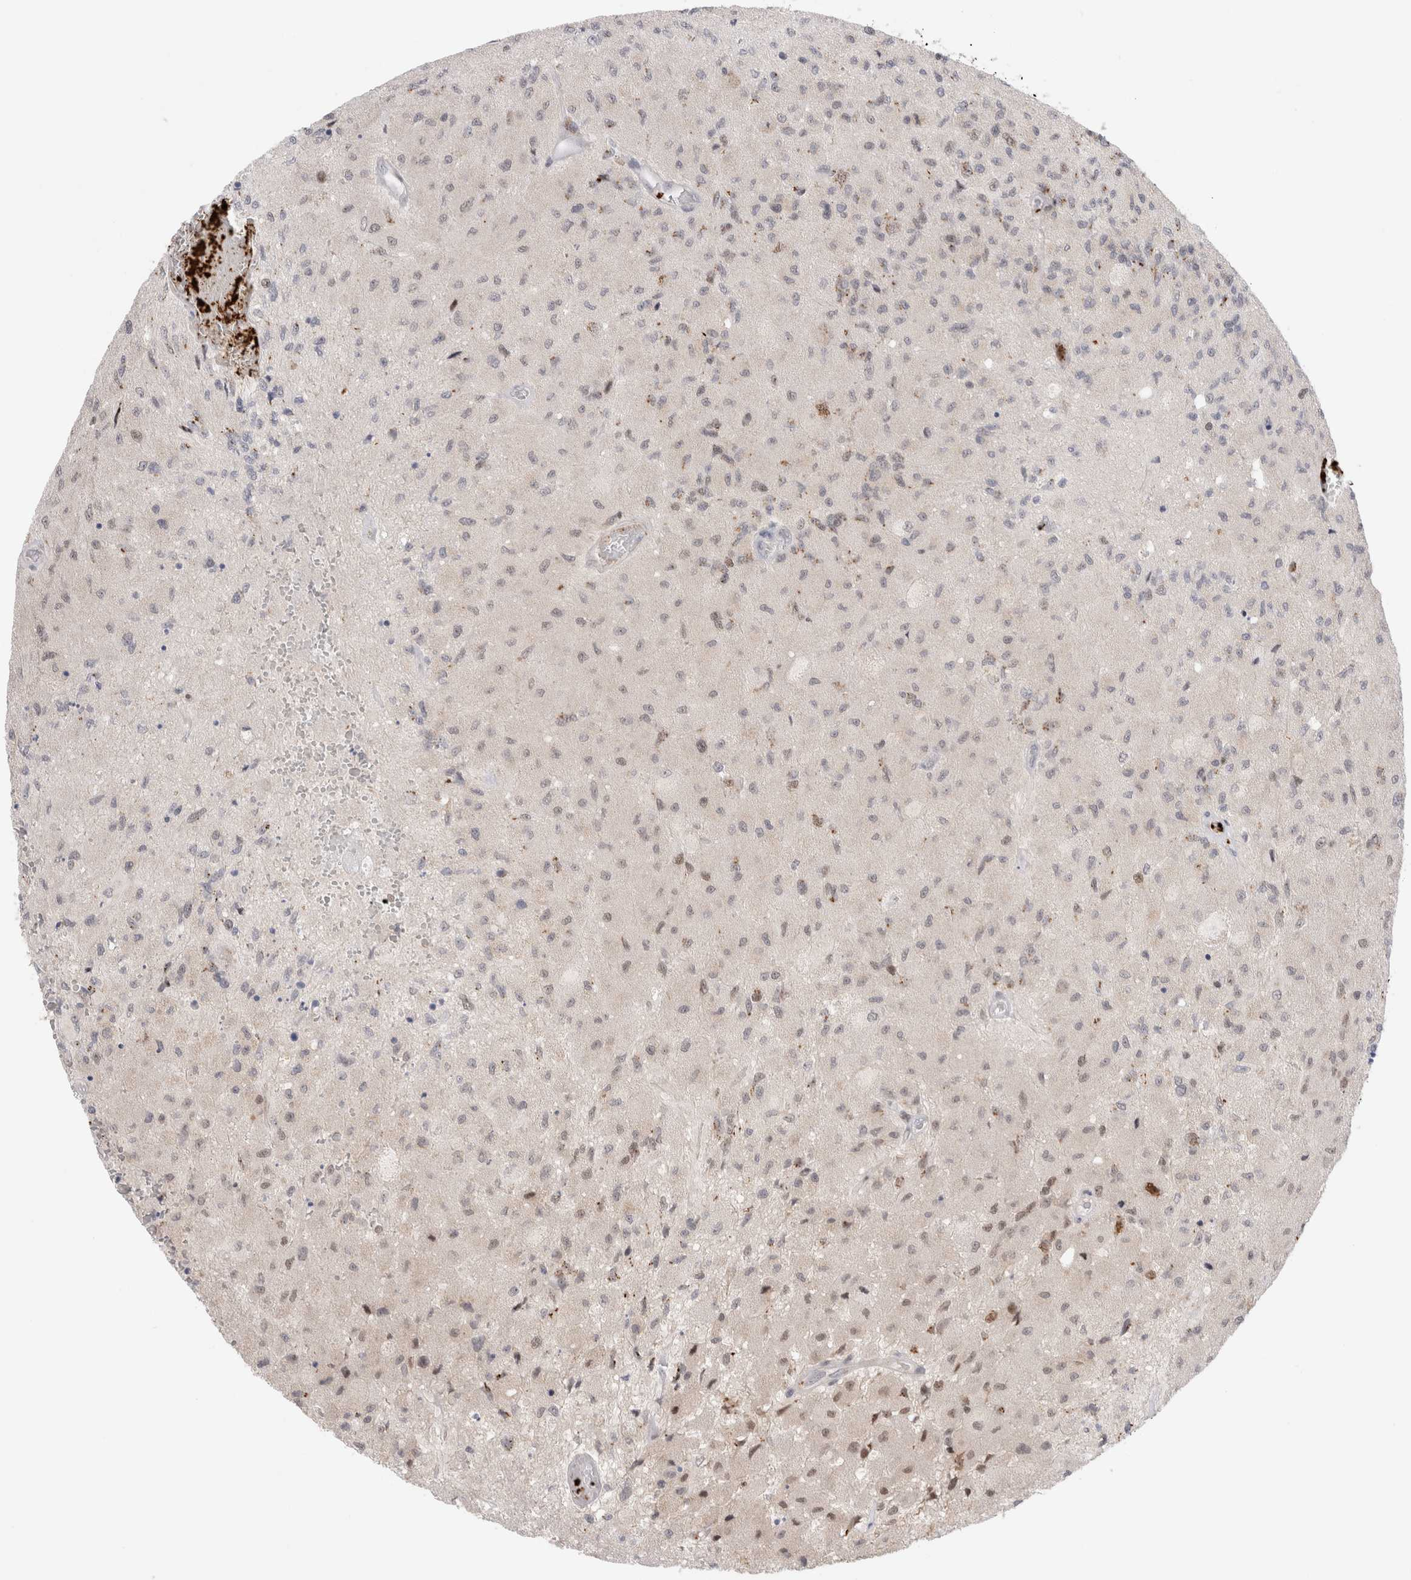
{"staining": {"intensity": "weak", "quantity": "<25%", "location": "cytoplasmic/membranous,nuclear"}, "tissue": "glioma", "cell_type": "Tumor cells", "image_type": "cancer", "snomed": [{"axis": "morphology", "description": "Normal tissue, NOS"}, {"axis": "morphology", "description": "Glioma, malignant, High grade"}, {"axis": "topography", "description": "Cerebral cortex"}], "caption": "Tumor cells are negative for protein expression in human glioma.", "gene": "VPS28", "patient": {"sex": "male", "age": 77}}